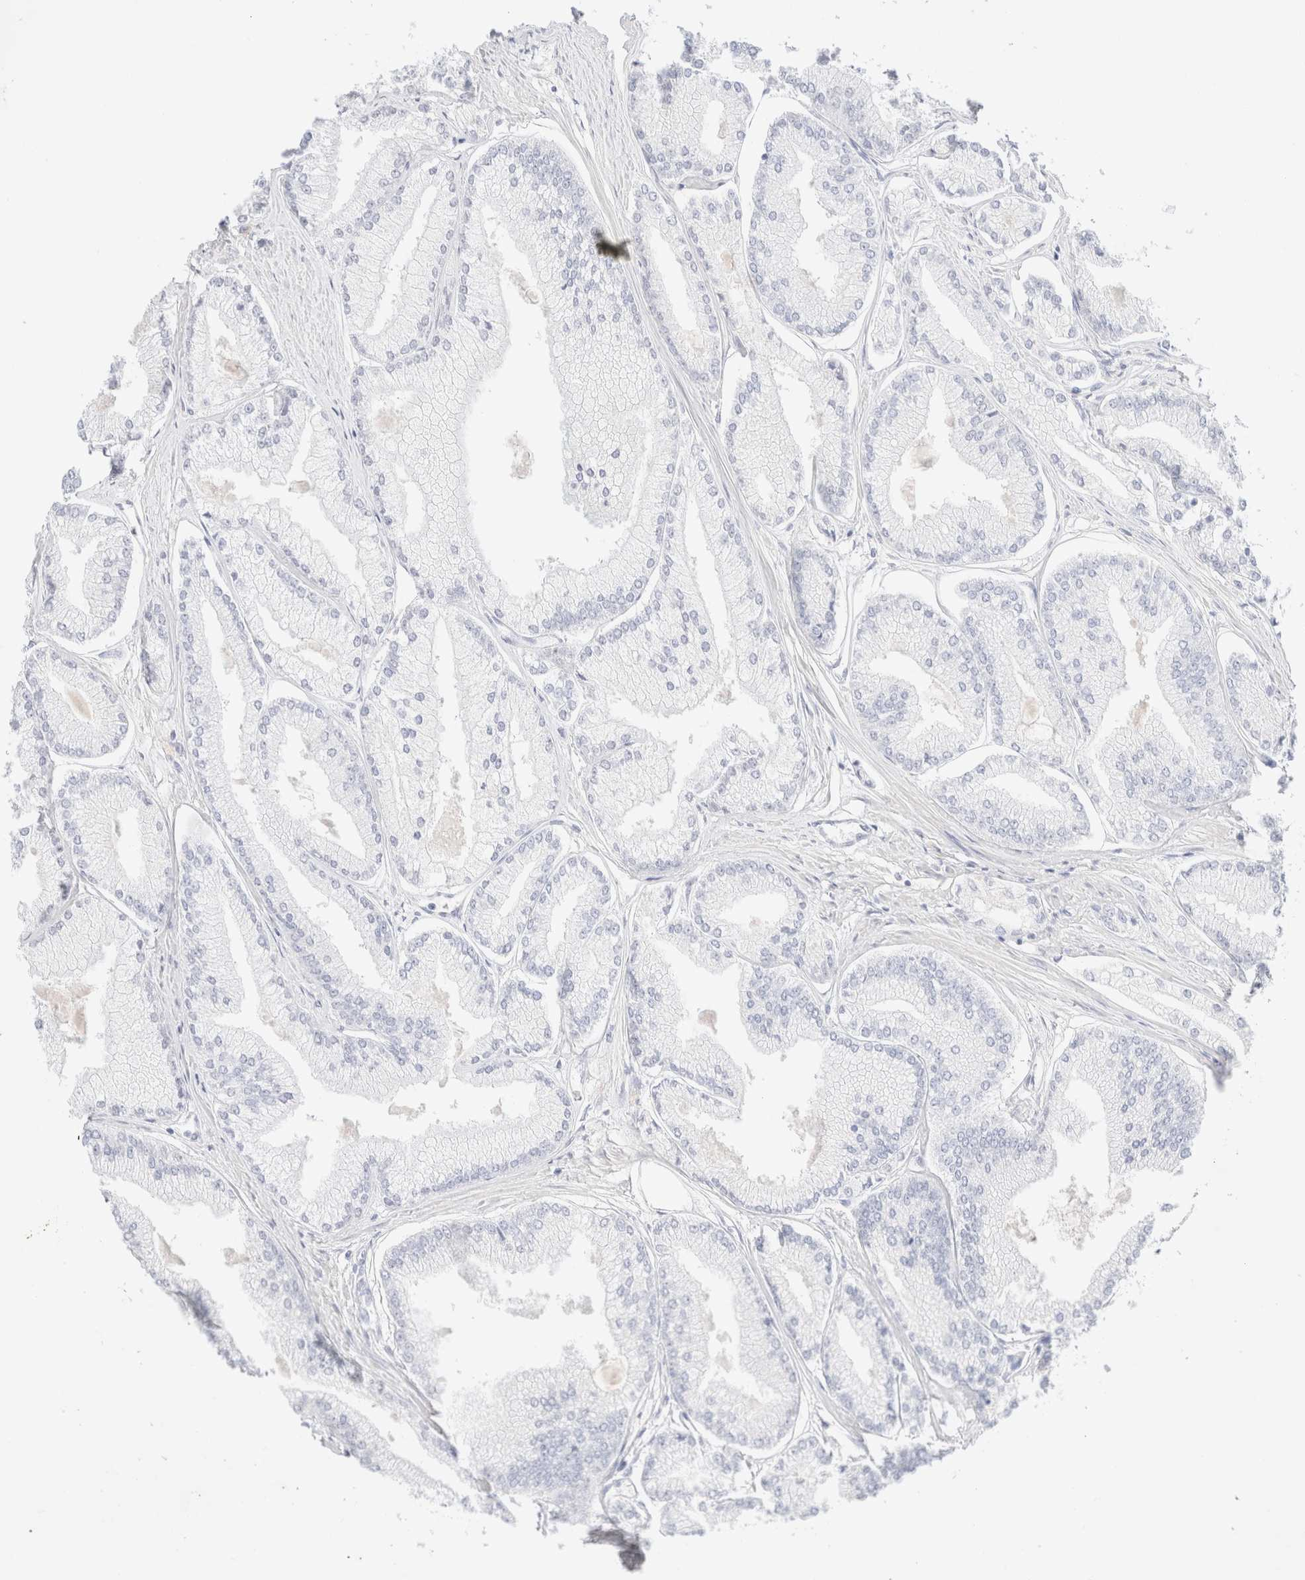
{"staining": {"intensity": "negative", "quantity": "none", "location": "none"}, "tissue": "prostate cancer", "cell_type": "Tumor cells", "image_type": "cancer", "snomed": [{"axis": "morphology", "description": "Adenocarcinoma, Low grade"}, {"axis": "topography", "description": "Prostate"}], "caption": "Immunohistochemistry (IHC) photomicrograph of prostate adenocarcinoma (low-grade) stained for a protein (brown), which reveals no positivity in tumor cells.", "gene": "KRT15", "patient": {"sex": "male", "age": 52}}